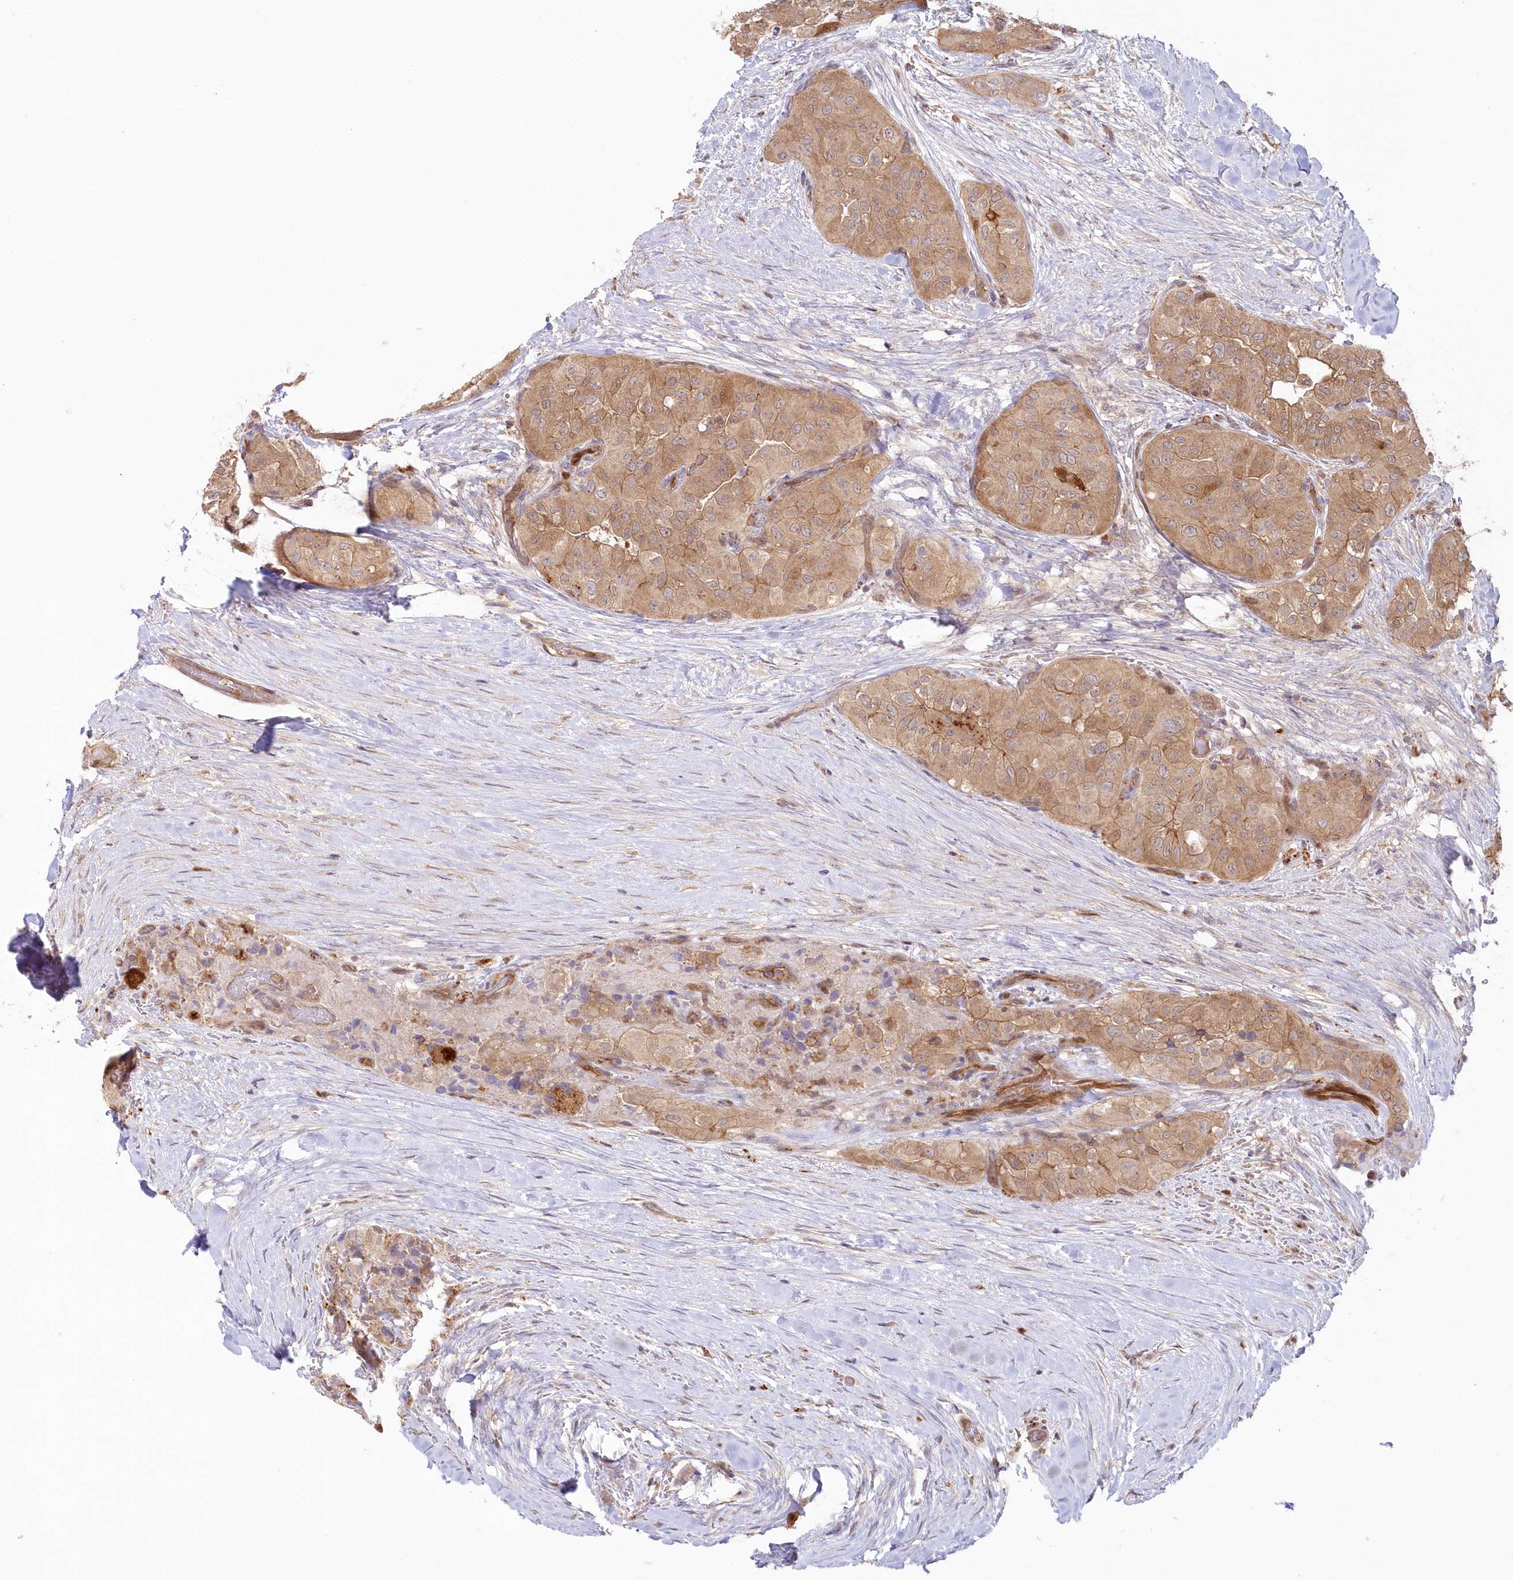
{"staining": {"intensity": "moderate", "quantity": ">75%", "location": "cytoplasmic/membranous"}, "tissue": "thyroid cancer", "cell_type": "Tumor cells", "image_type": "cancer", "snomed": [{"axis": "morphology", "description": "Papillary adenocarcinoma, NOS"}, {"axis": "topography", "description": "Thyroid gland"}], "caption": "Tumor cells demonstrate medium levels of moderate cytoplasmic/membranous staining in approximately >75% of cells in thyroid cancer. The protein of interest is shown in brown color, while the nuclei are stained blue.", "gene": "GBE1", "patient": {"sex": "female", "age": 59}}